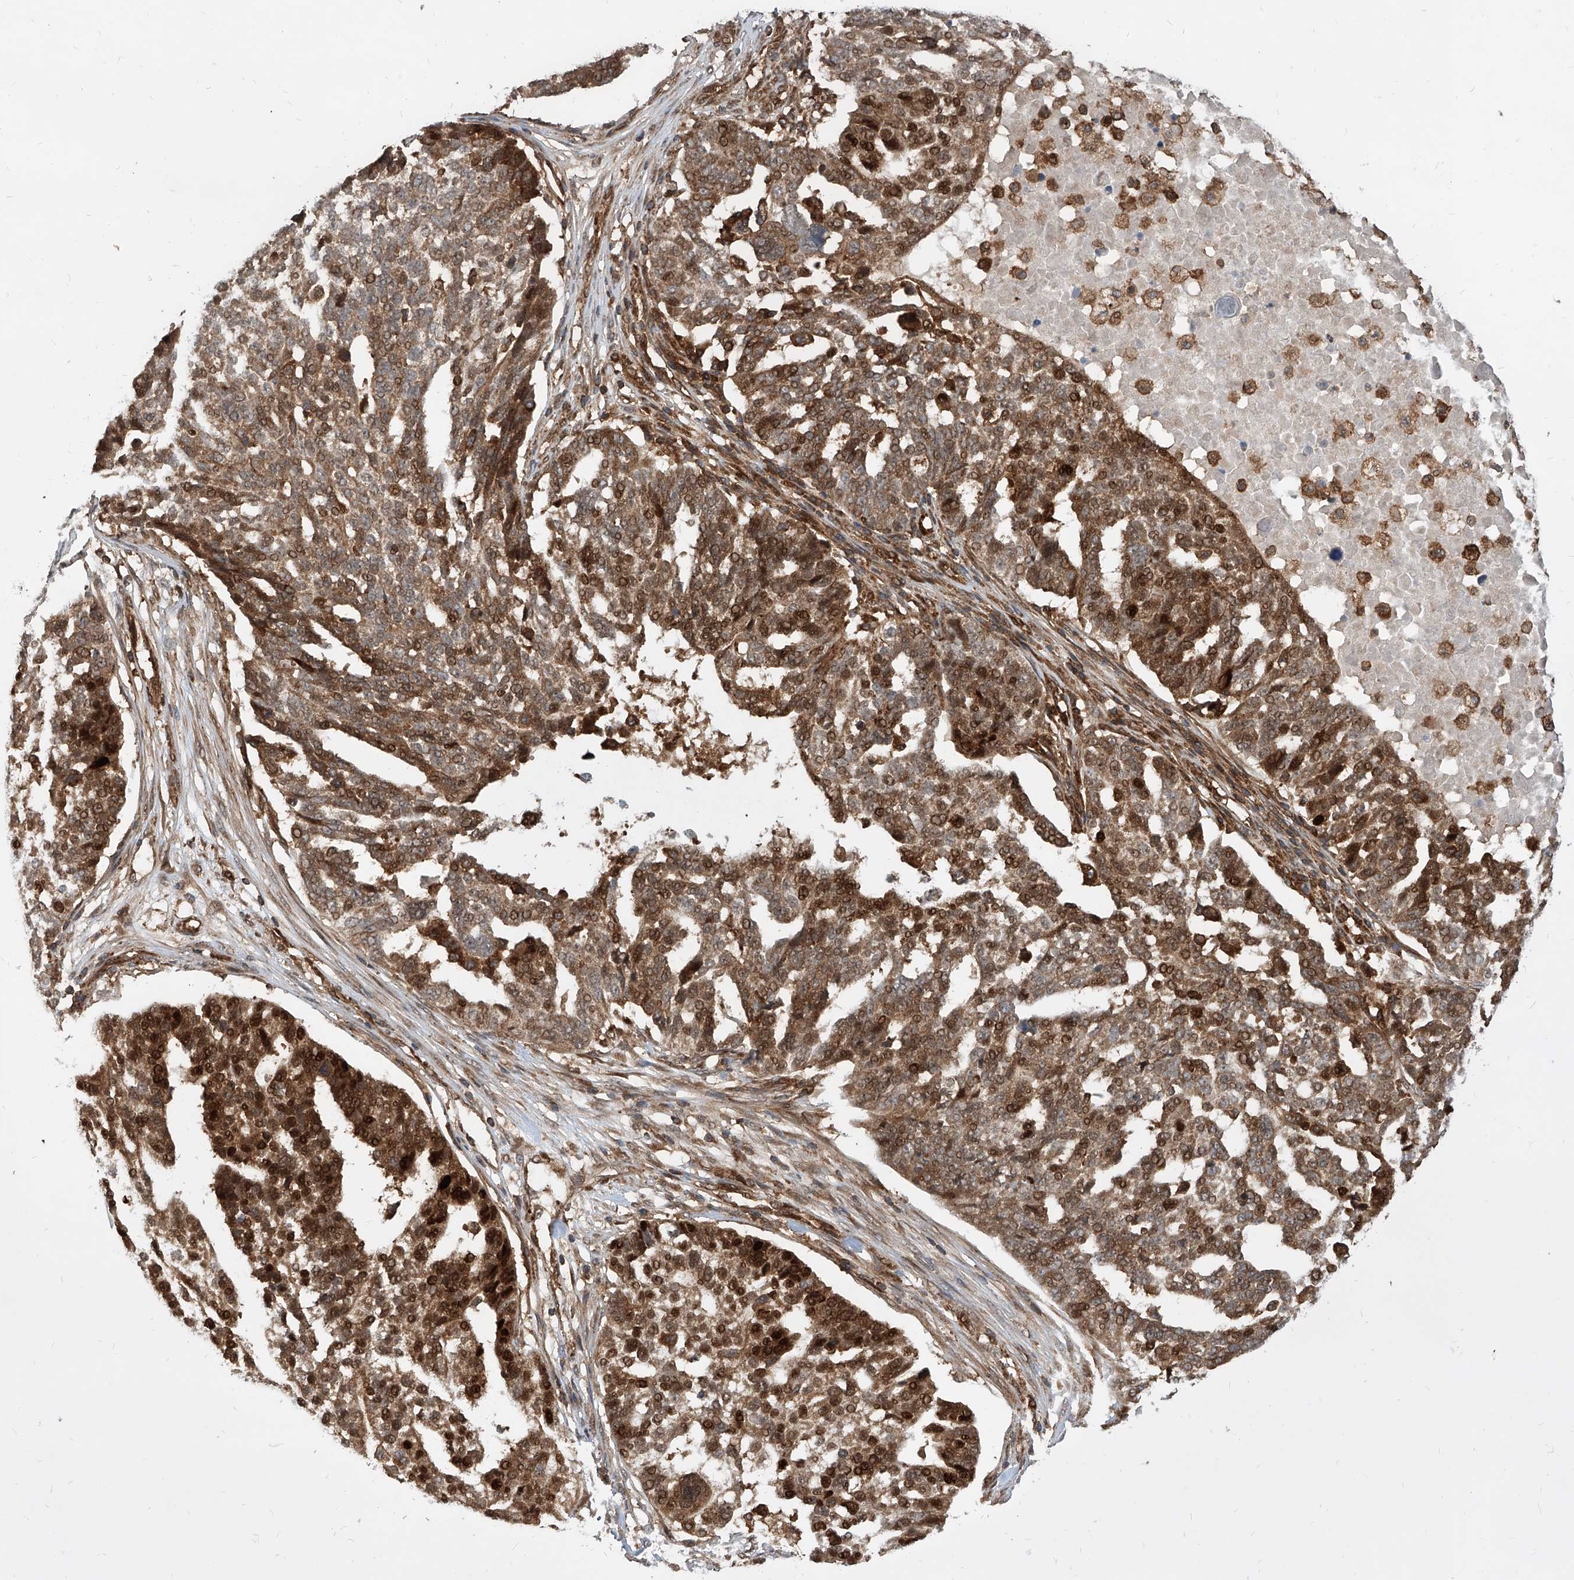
{"staining": {"intensity": "strong", "quantity": ">75%", "location": "cytoplasmic/membranous,nuclear"}, "tissue": "ovarian cancer", "cell_type": "Tumor cells", "image_type": "cancer", "snomed": [{"axis": "morphology", "description": "Cystadenocarcinoma, serous, NOS"}, {"axis": "topography", "description": "Ovary"}], "caption": "The micrograph demonstrates staining of ovarian cancer (serous cystadenocarcinoma), revealing strong cytoplasmic/membranous and nuclear protein positivity (brown color) within tumor cells.", "gene": "MAGED2", "patient": {"sex": "female", "age": 59}}